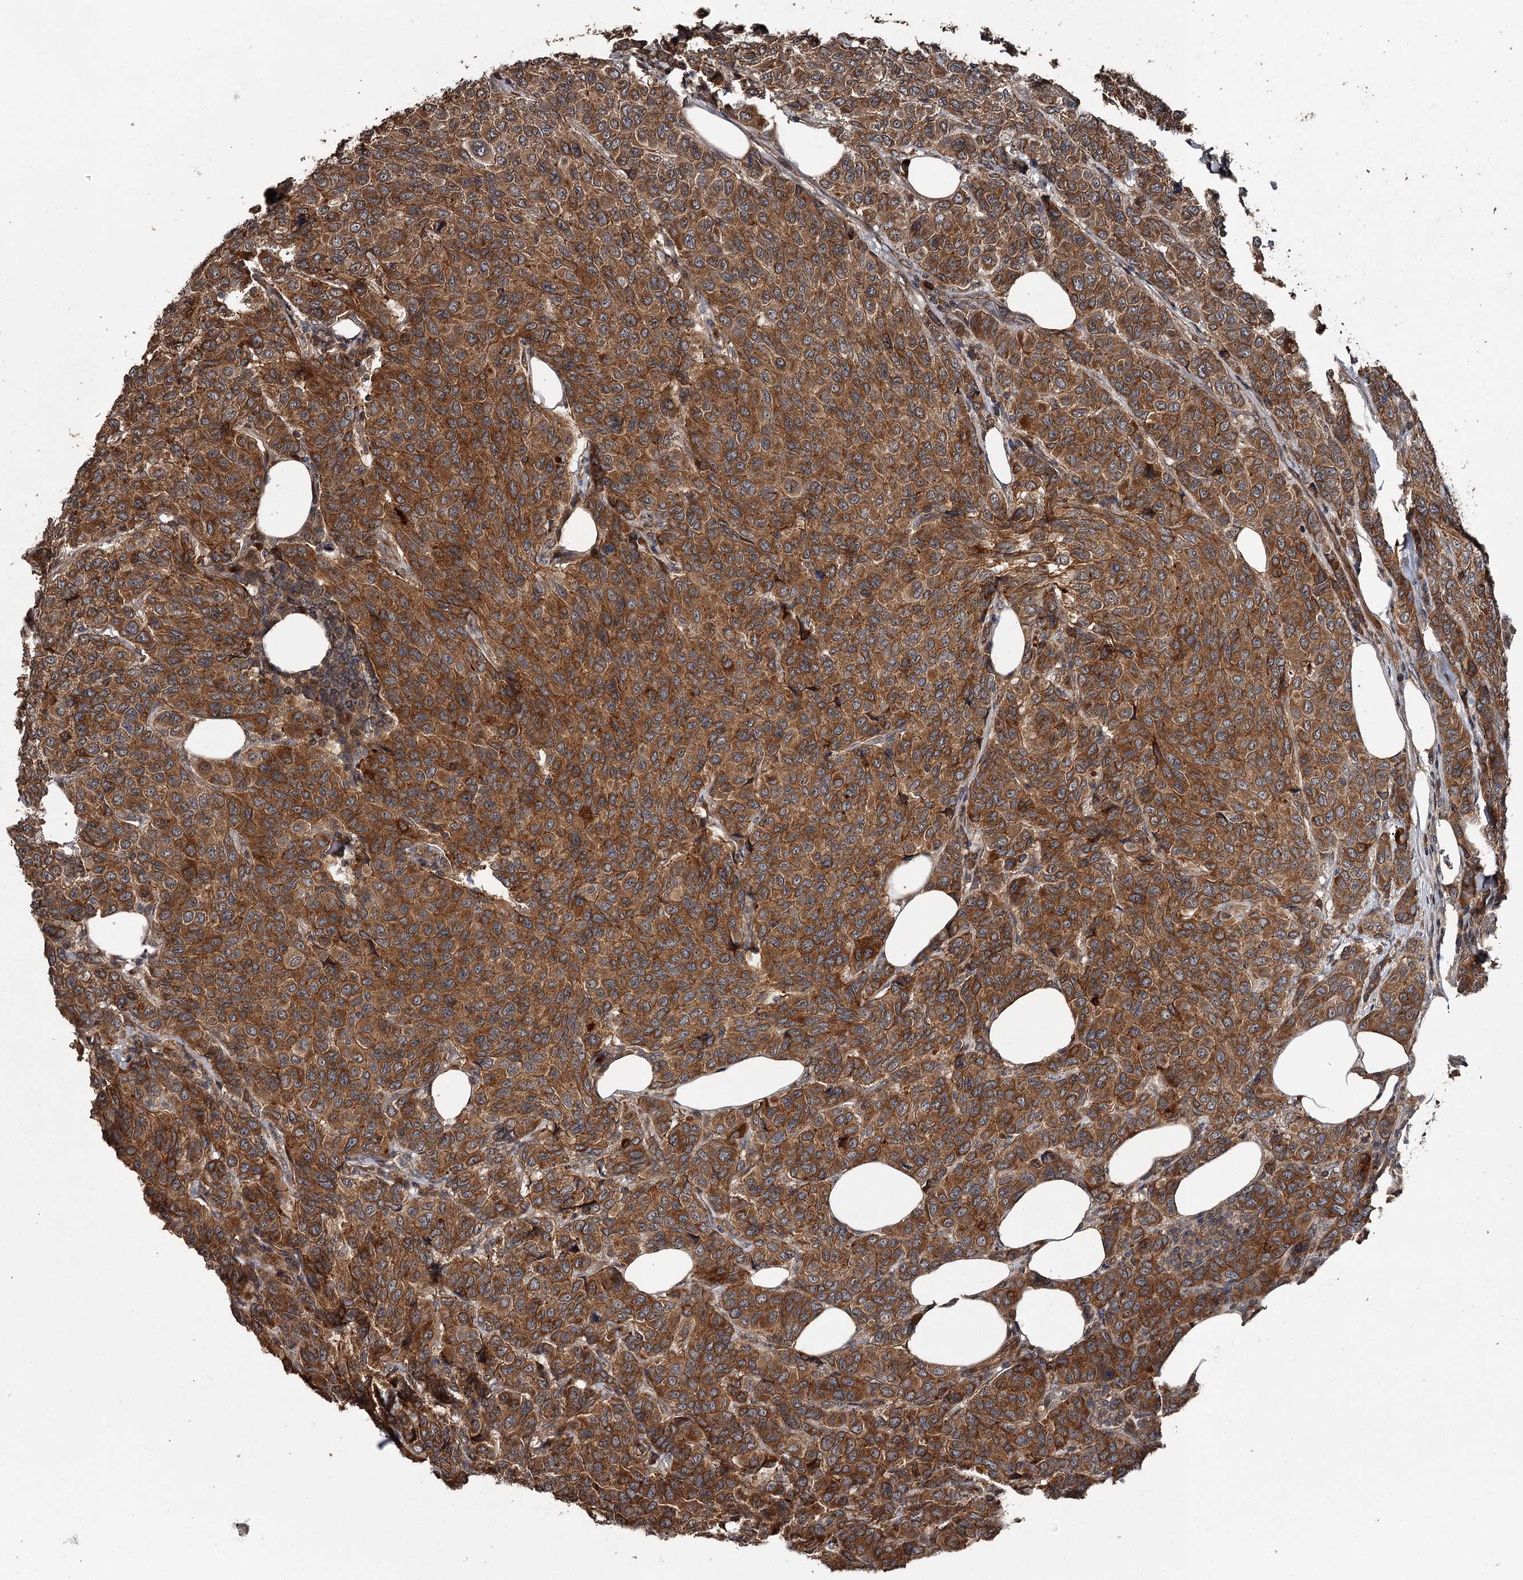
{"staining": {"intensity": "strong", "quantity": ">75%", "location": "cytoplasmic/membranous"}, "tissue": "breast cancer", "cell_type": "Tumor cells", "image_type": "cancer", "snomed": [{"axis": "morphology", "description": "Duct carcinoma"}, {"axis": "topography", "description": "Breast"}], "caption": "A brown stain shows strong cytoplasmic/membranous staining of a protein in human infiltrating ductal carcinoma (breast) tumor cells. (Stains: DAB (3,3'-diaminobenzidine) in brown, nuclei in blue, Microscopy: brightfield microscopy at high magnification).", "gene": "RAB21", "patient": {"sex": "female", "age": 55}}